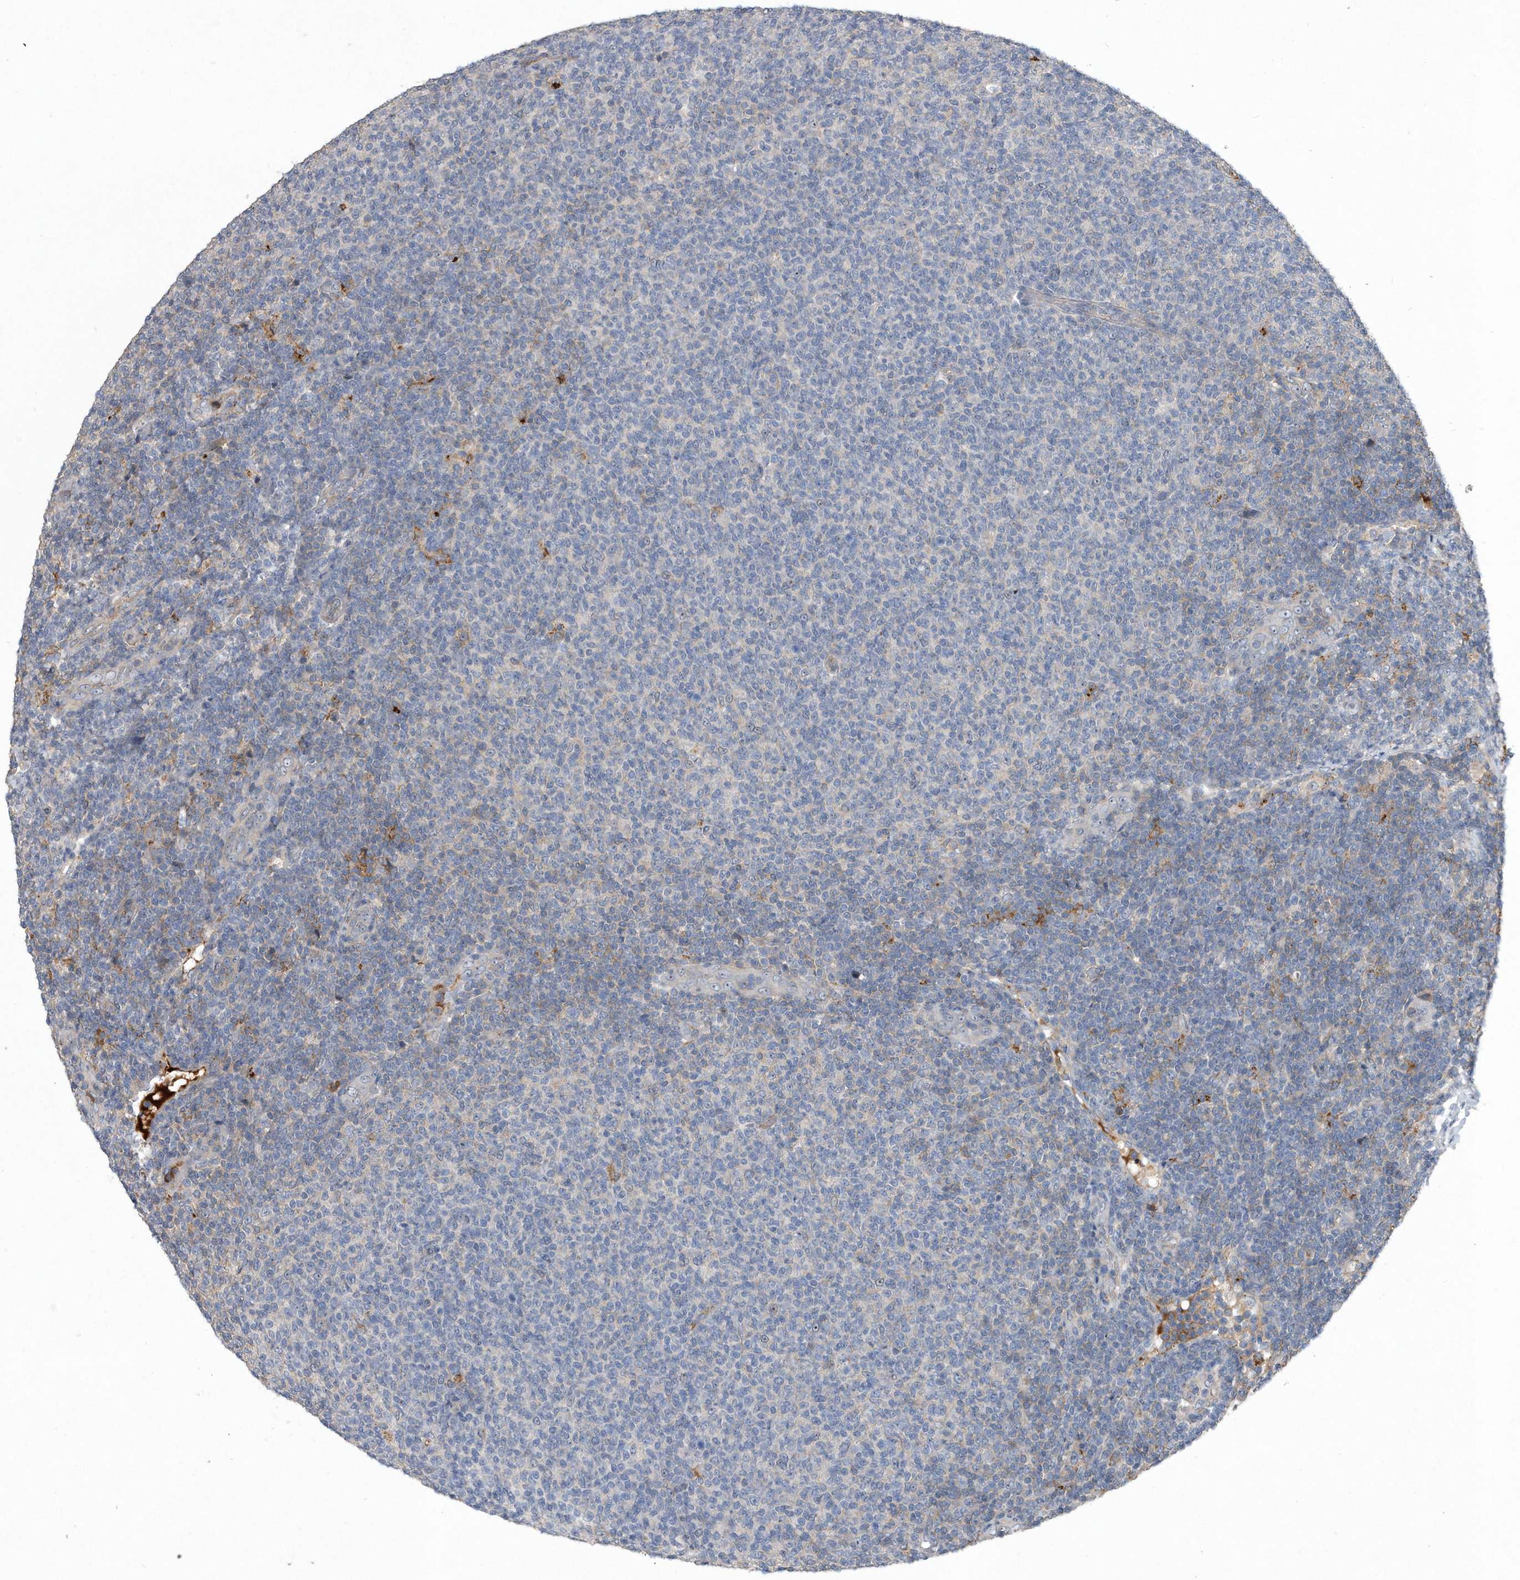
{"staining": {"intensity": "negative", "quantity": "none", "location": "none"}, "tissue": "lymphoma", "cell_type": "Tumor cells", "image_type": "cancer", "snomed": [{"axis": "morphology", "description": "Malignant lymphoma, non-Hodgkin's type, Low grade"}, {"axis": "topography", "description": "Lymph node"}], "caption": "This is an IHC histopathology image of malignant lymphoma, non-Hodgkin's type (low-grade). There is no staining in tumor cells.", "gene": "PGBD2", "patient": {"sex": "male", "age": 66}}